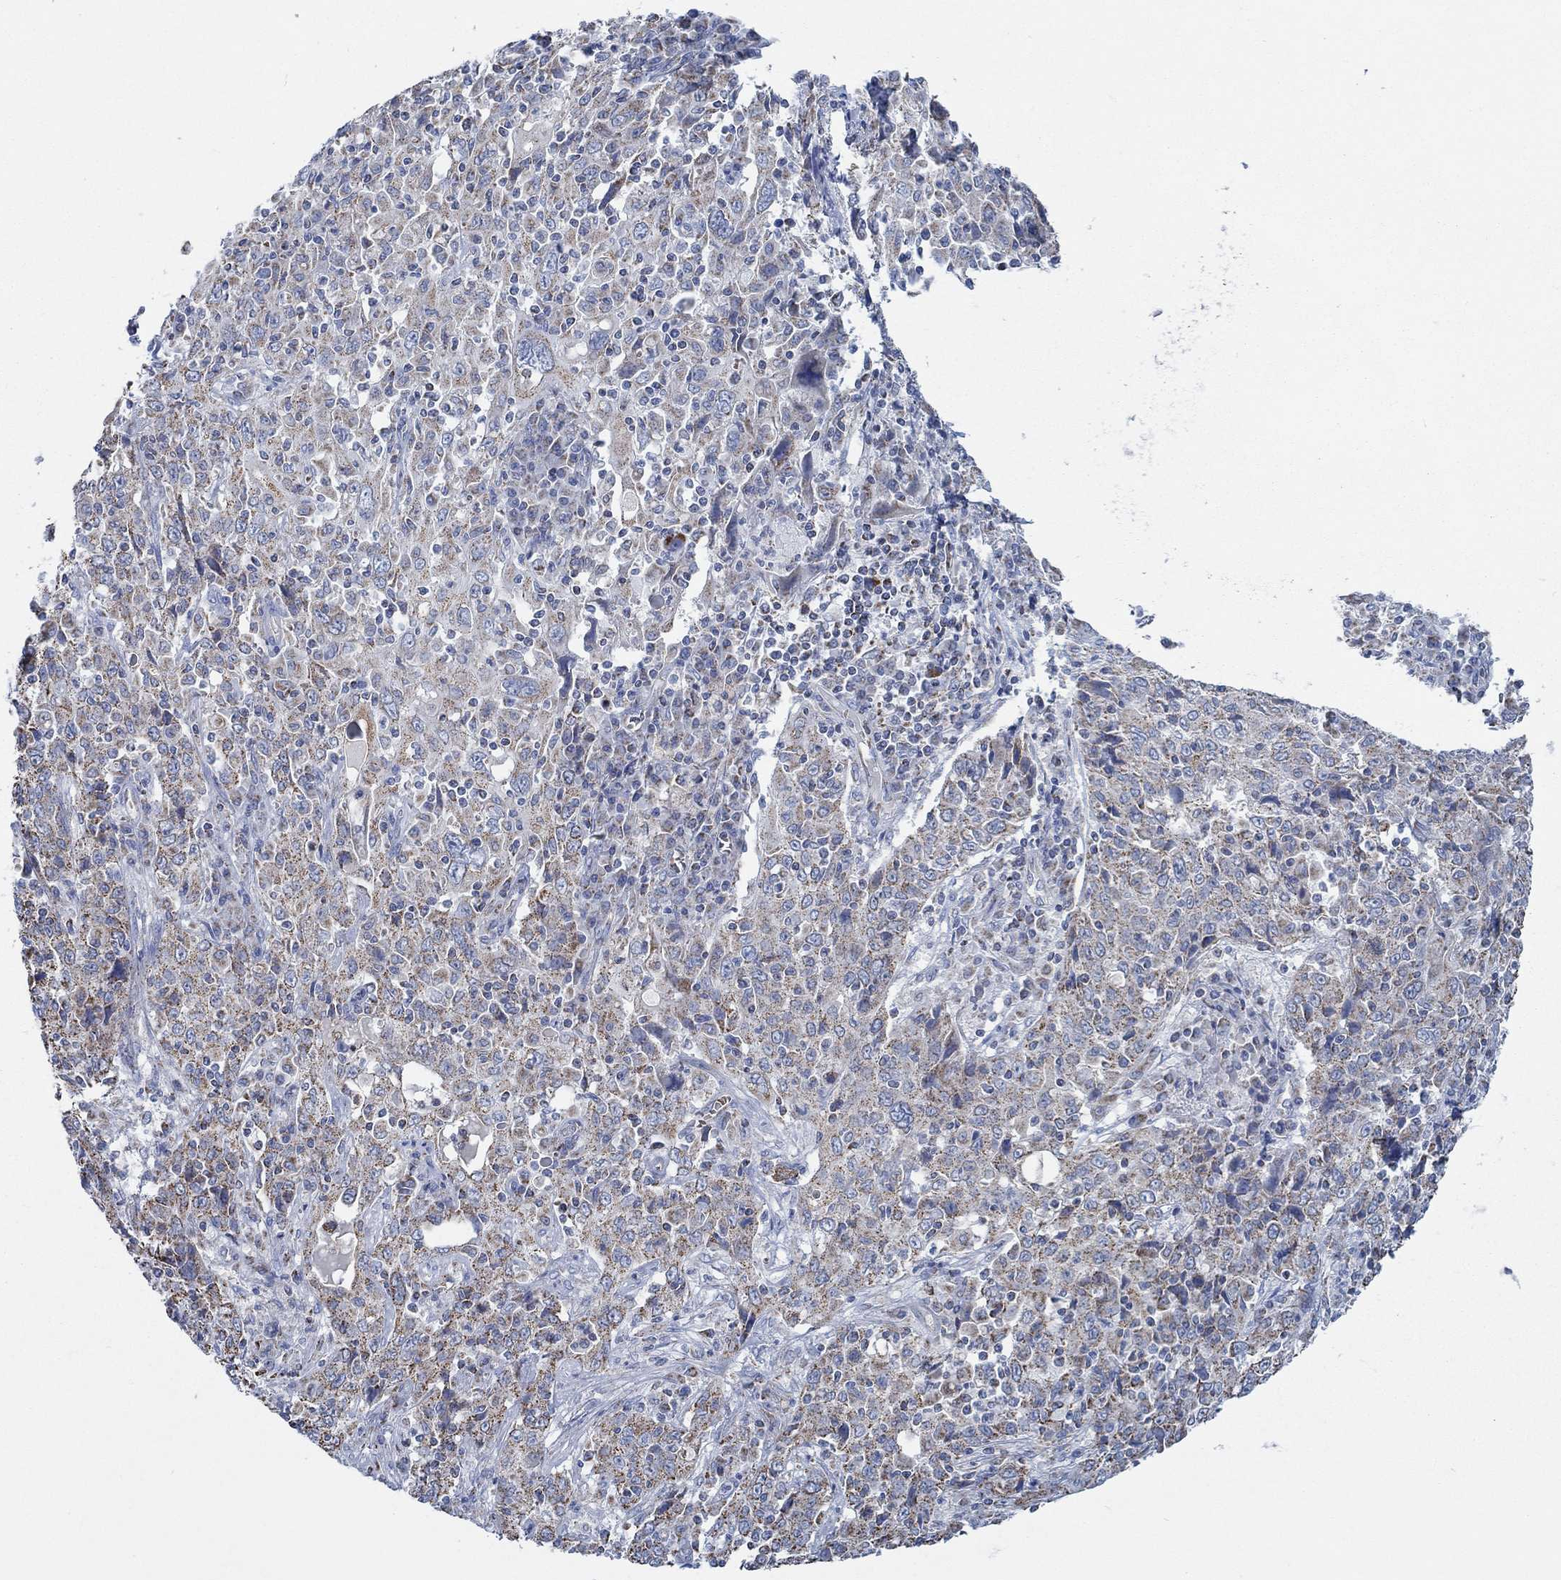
{"staining": {"intensity": "moderate", "quantity": "25%-75%", "location": "cytoplasmic/membranous"}, "tissue": "cervical cancer", "cell_type": "Tumor cells", "image_type": "cancer", "snomed": [{"axis": "morphology", "description": "Squamous cell carcinoma, NOS"}, {"axis": "topography", "description": "Cervix"}], "caption": "A medium amount of moderate cytoplasmic/membranous positivity is seen in approximately 25%-75% of tumor cells in cervical cancer tissue.", "gene": "GLOD5", "patient": {"sex": "female", "age": 46}}